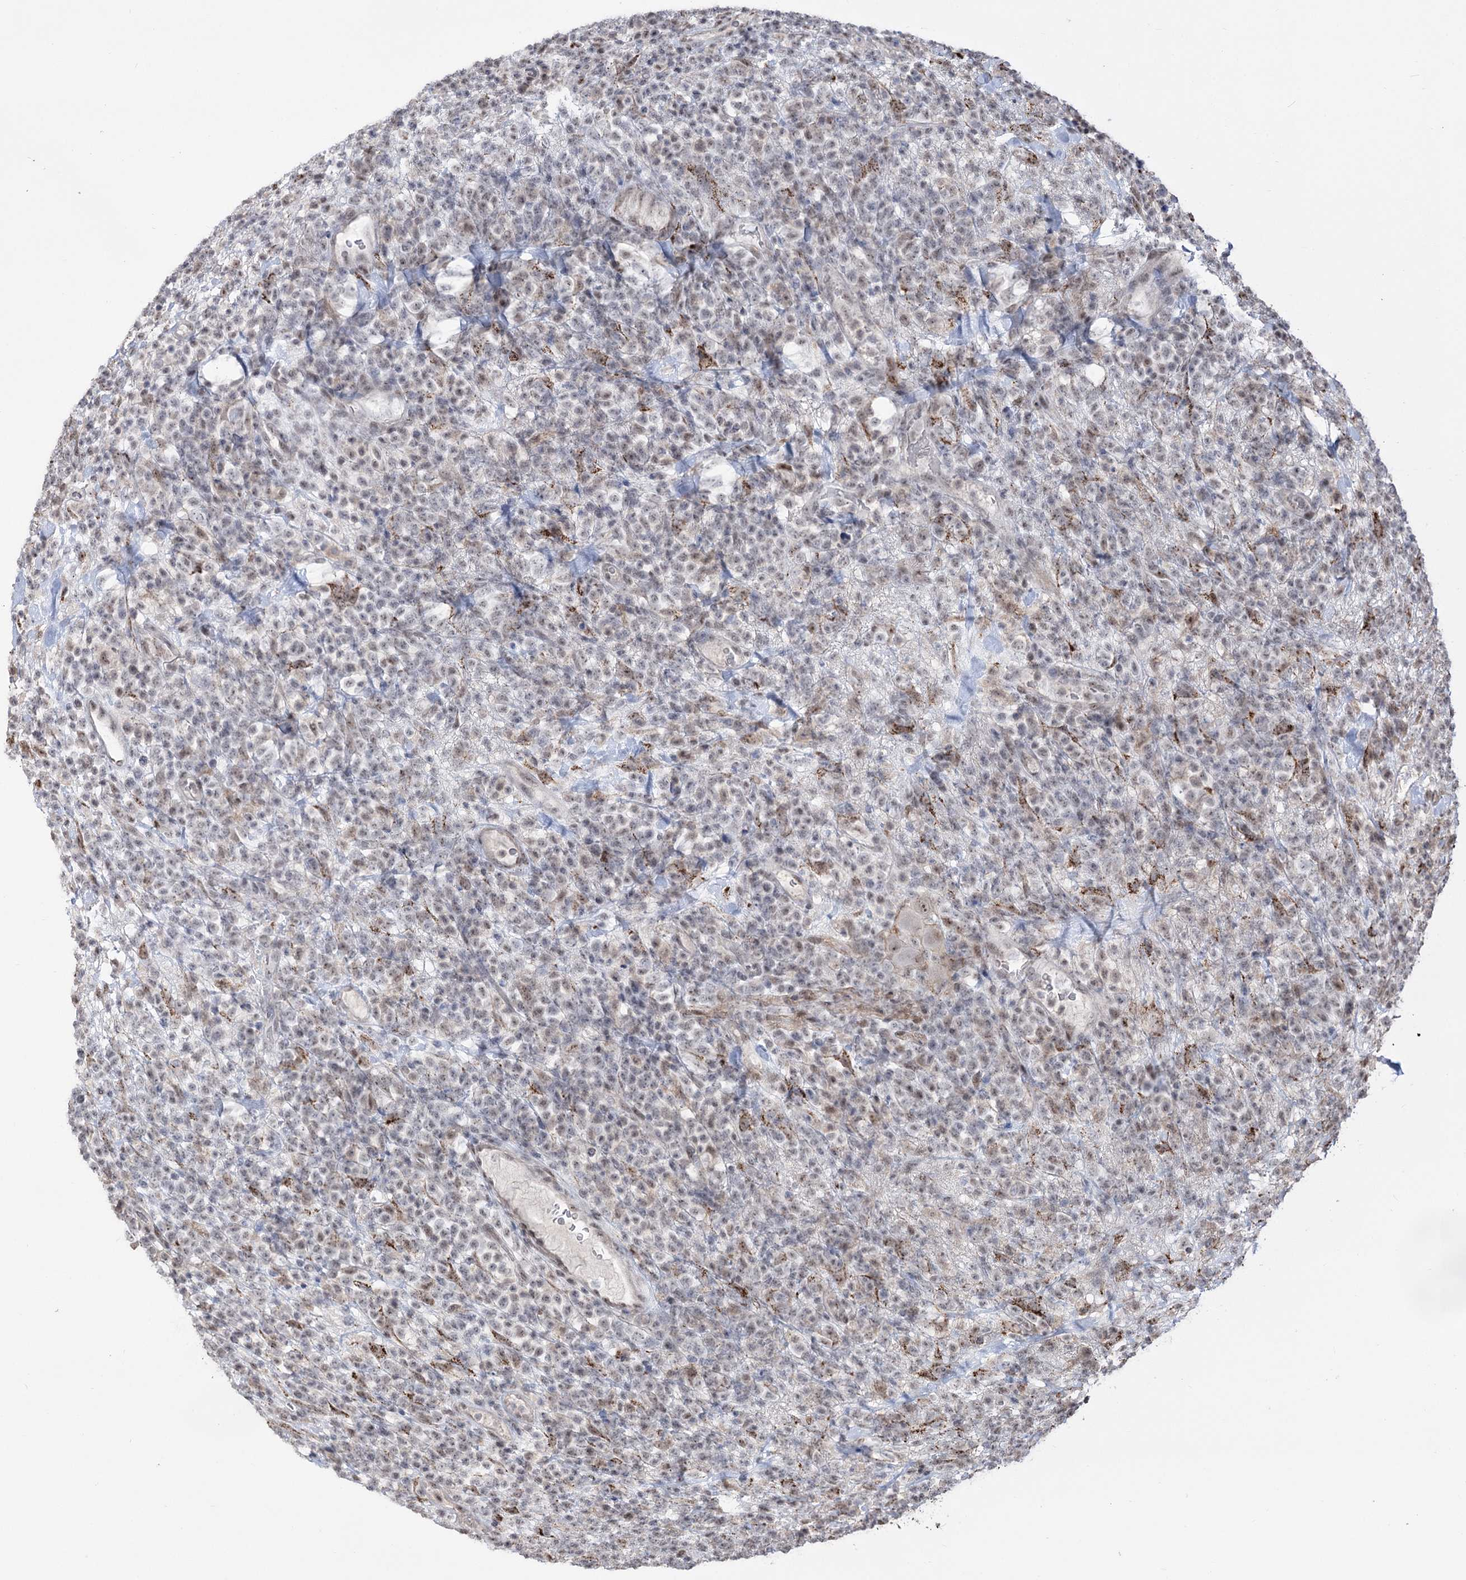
{"staining": {"intensity": "weak", "quantity": "<25%", "location": "nuclear"}, "tissue": "lymphoma", "cell_type": "Tumor cells", "image_type": "cancer", "snomed": [{"axis": "morphology", "description": "Malignant lymphoma, non-Hodgkin's type, High grade"}, {"axis": "topography", "description": "Colon"}], "caption": "There is no significant staining in tumor cells of malignant lymphoma, non-Hodgkin's type (high-grade).", "gene": "ZSCAN23", "patient": {"sex": "female", "age": 53}}